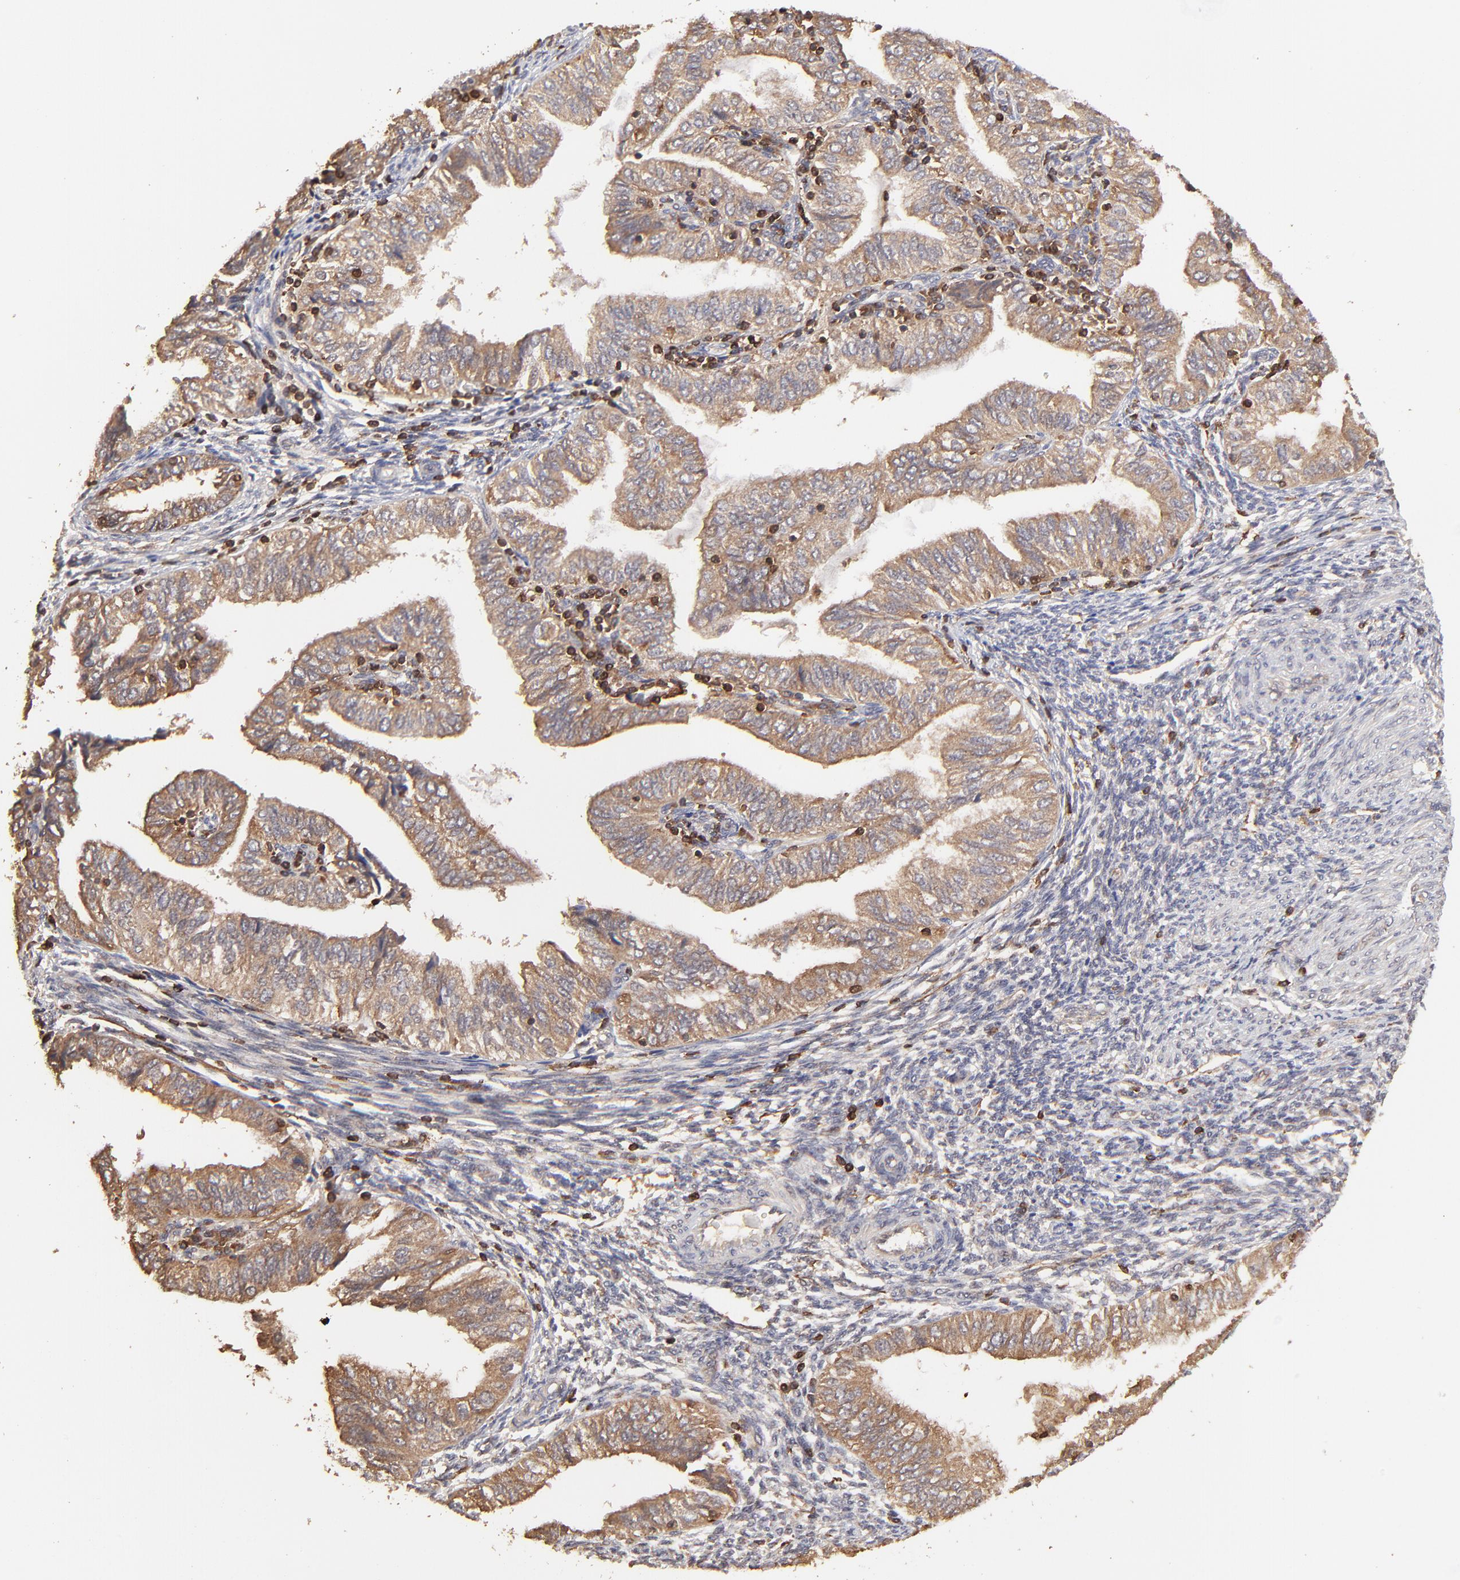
{"staining": {"intensity": "moderate", "quantity": ">75%", "location": "cytoplasmic/membranous"}, "tissue": "endometrial cancer", "cell_type": "Tumor cells", "image_type": "cancer", "snomed": [{"axis": "morphology", "description": "Adenocarcinoma, NOS"}, {"axis": "topography", "description": "Endometrium"}], "caption": "Approximately >75% of tumor cells in endometrial cancer display moderate cytoplasmic/membranous protein positivity as visualized by brown immunohistochemical staining.", "gene": "STON2", "patient": {"sex": "female", "age": 51}}